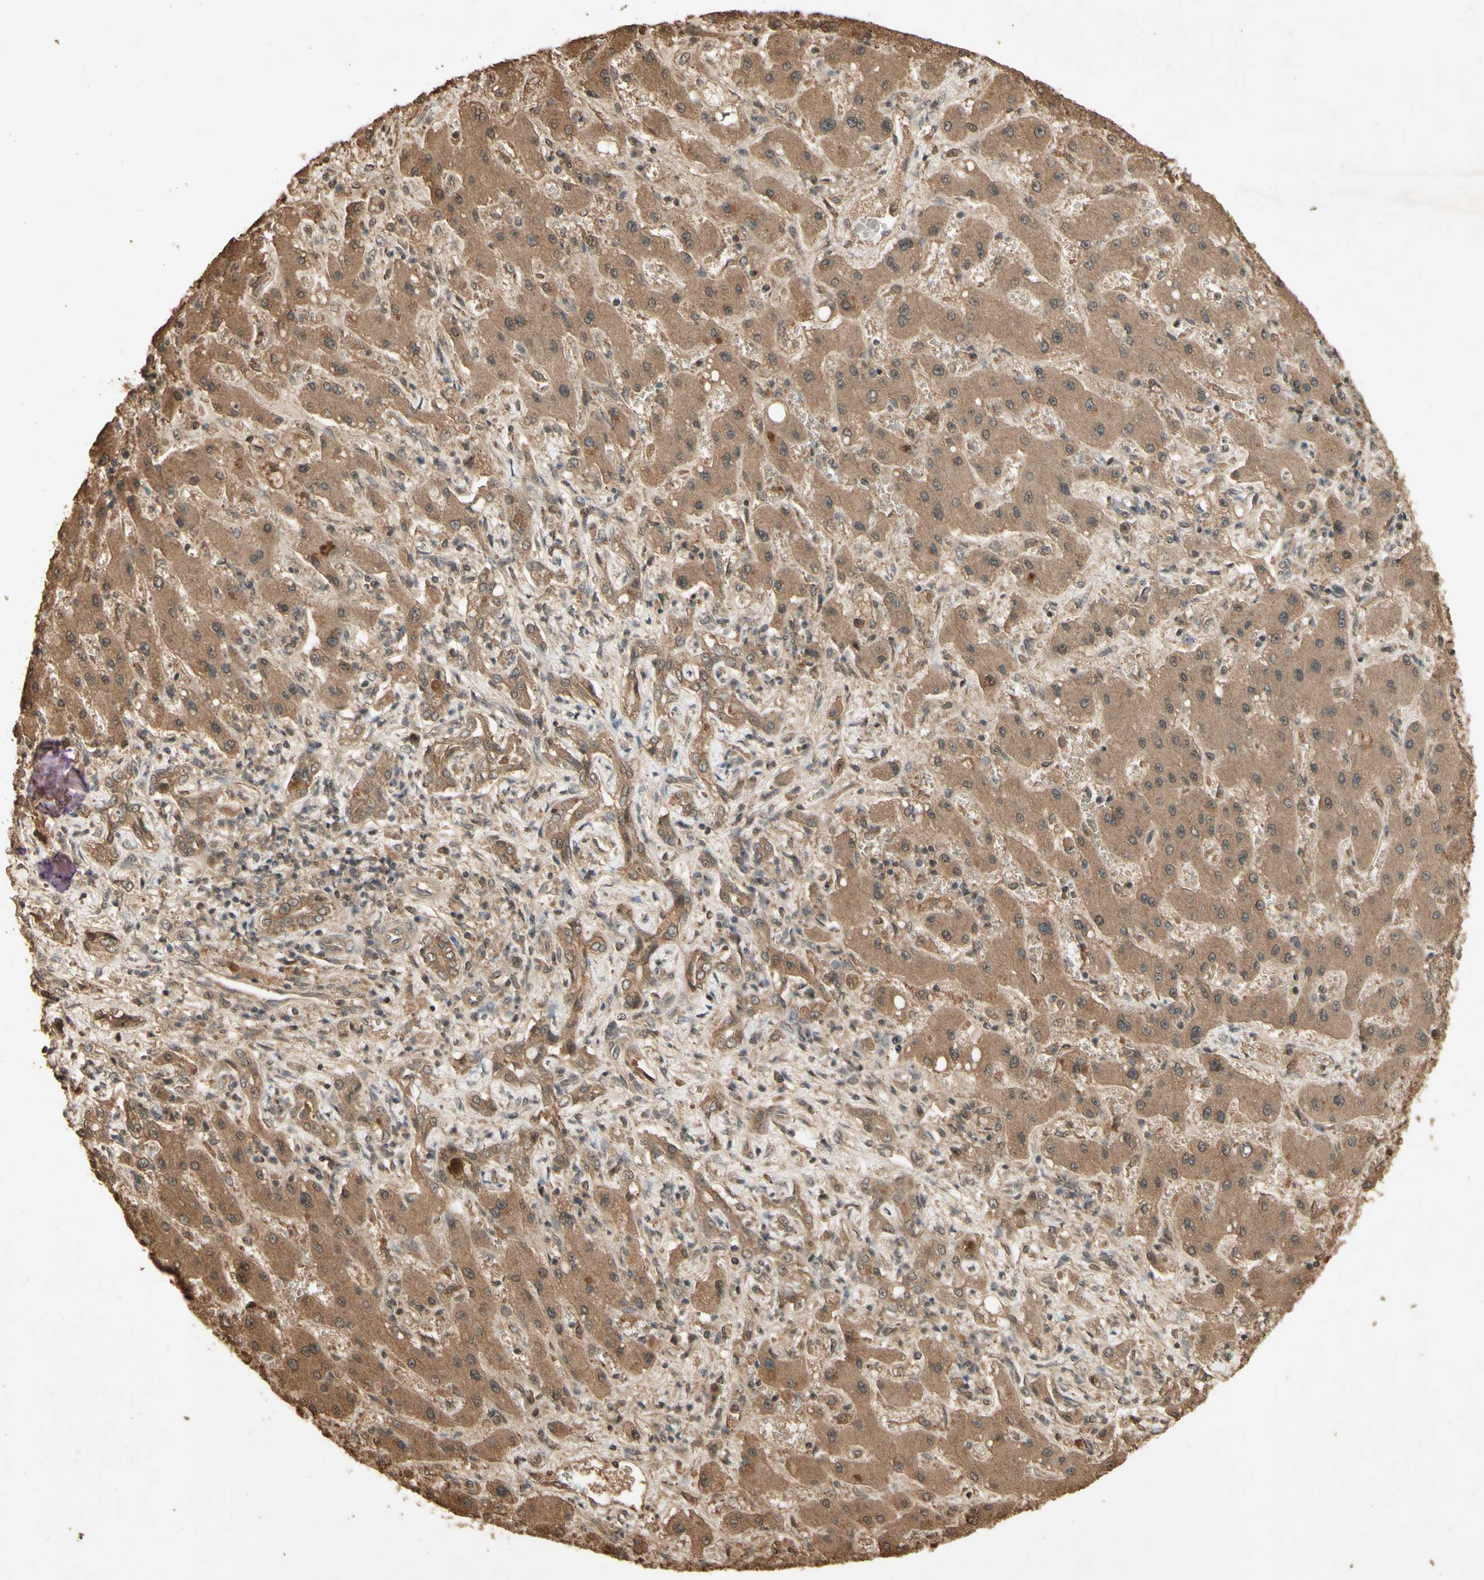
{"staining": {"intensity": "moderate", "quantity": ">75%", "location": "cytoplasmic/membranous"}, "tissue": "liver cancer", "cell_type": "Tumor cells", "image_type": "cancer", "snomed": [{"axis": "morphology", "description": "Cholangiocarcinoma"}, {"axis": "topography", "description": "Liver"}], "caption": "The immunohistochemical stain labels moderate cytoplasmic/membranous expression in tumor cells of cholangiocarcinoma (liver) tissue. Ihc stains the protein in brown and the nuclei are stained blue.", "gene": "SMAD9", "patient": {"sex": "male", "age": 50}}